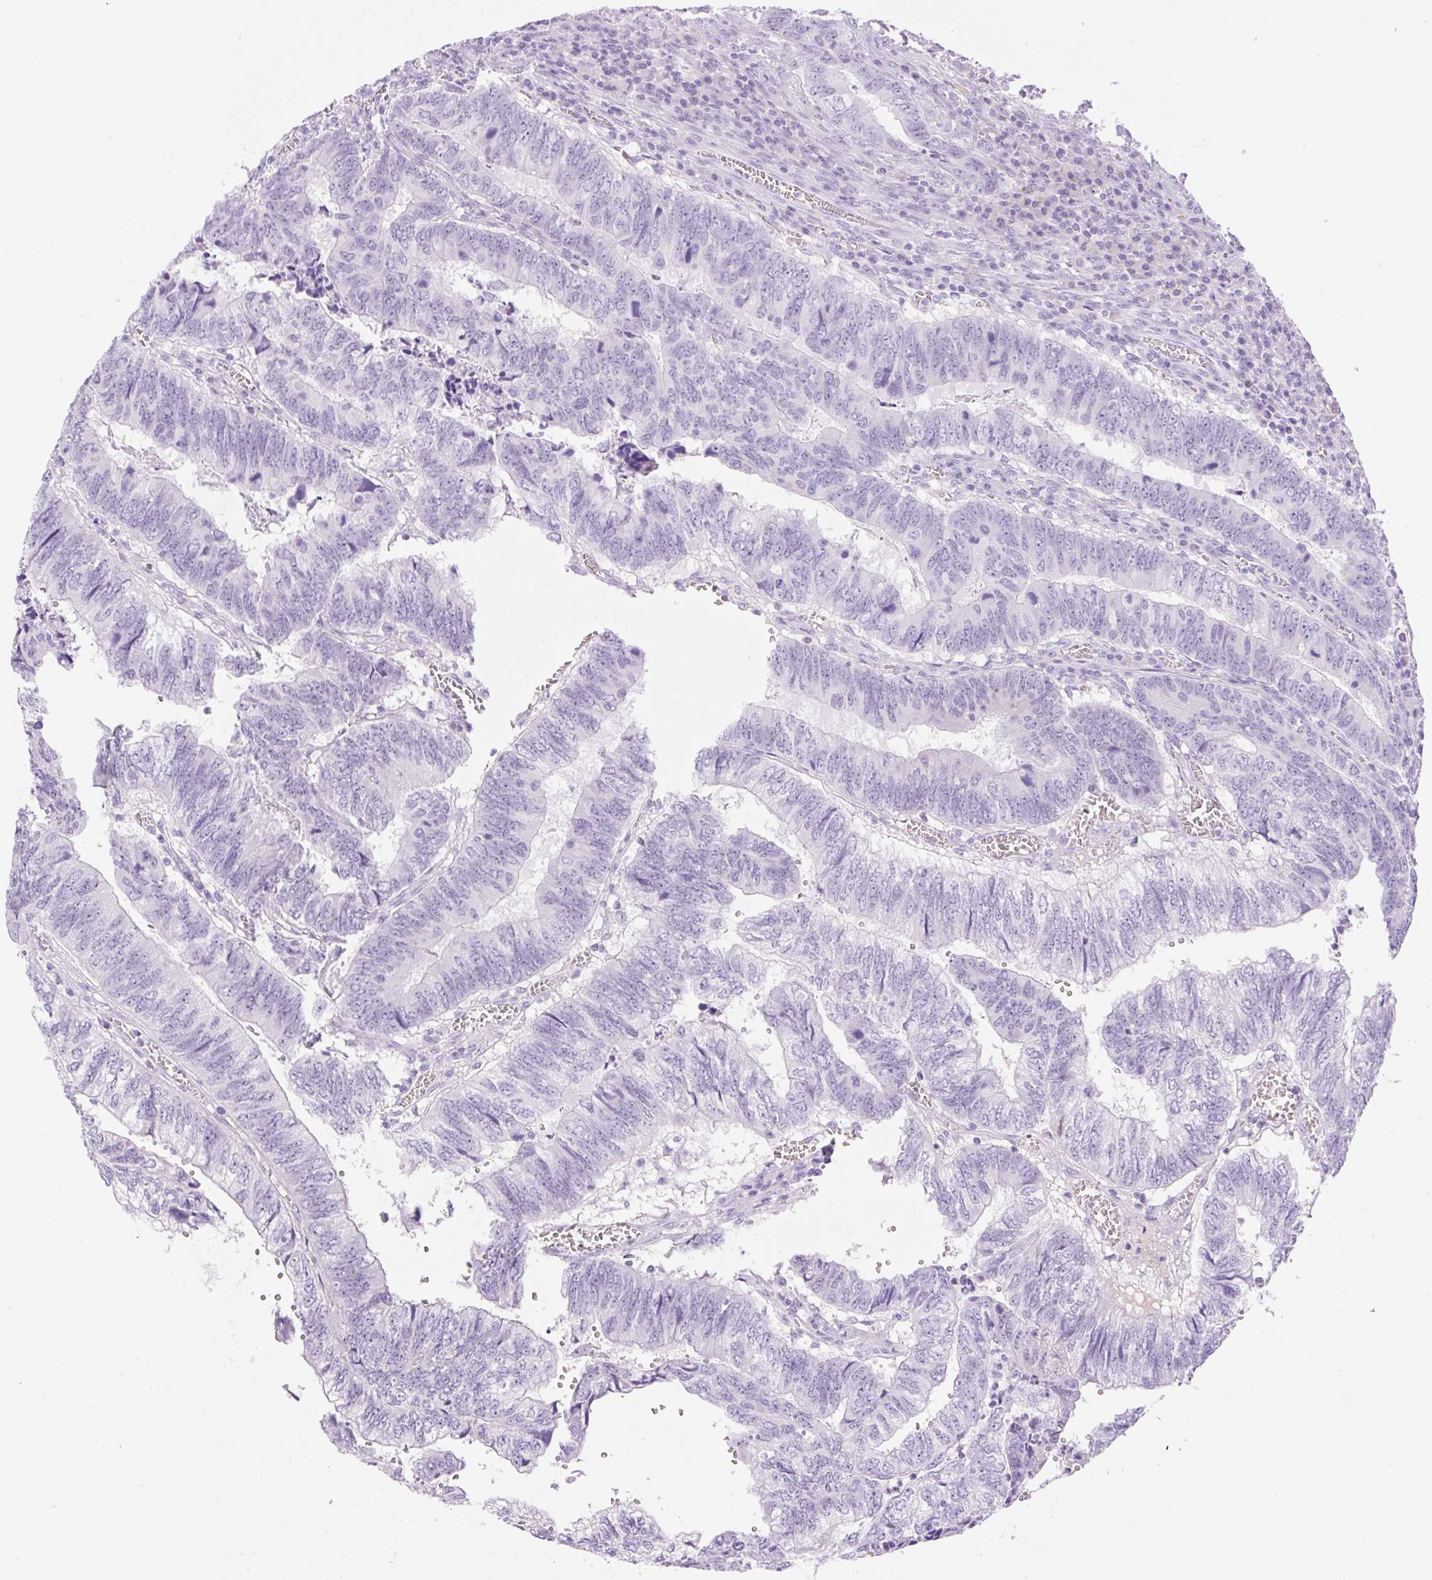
{"staining": {"intensity": "negative", "quantity": "none", "location": "none"}, "tissue": "colorectal cancer", "cell_type": "Tumor cells", "image_type": "cancer", "snomed": [{"axis": "morphology", "description": "Adenocarcinoma, NOS"}, {"axis": "topography", "description": "Colon"}], "caption": "A micrograph of human colorectal cancer (adenocarcinoma) is negative for staining in tumor cells. (Immunohistochemistry (ihc), brightfield microscopy, high magnification).", "gene": "PALM3", "patient": {"sex": "male", "age": 86}}